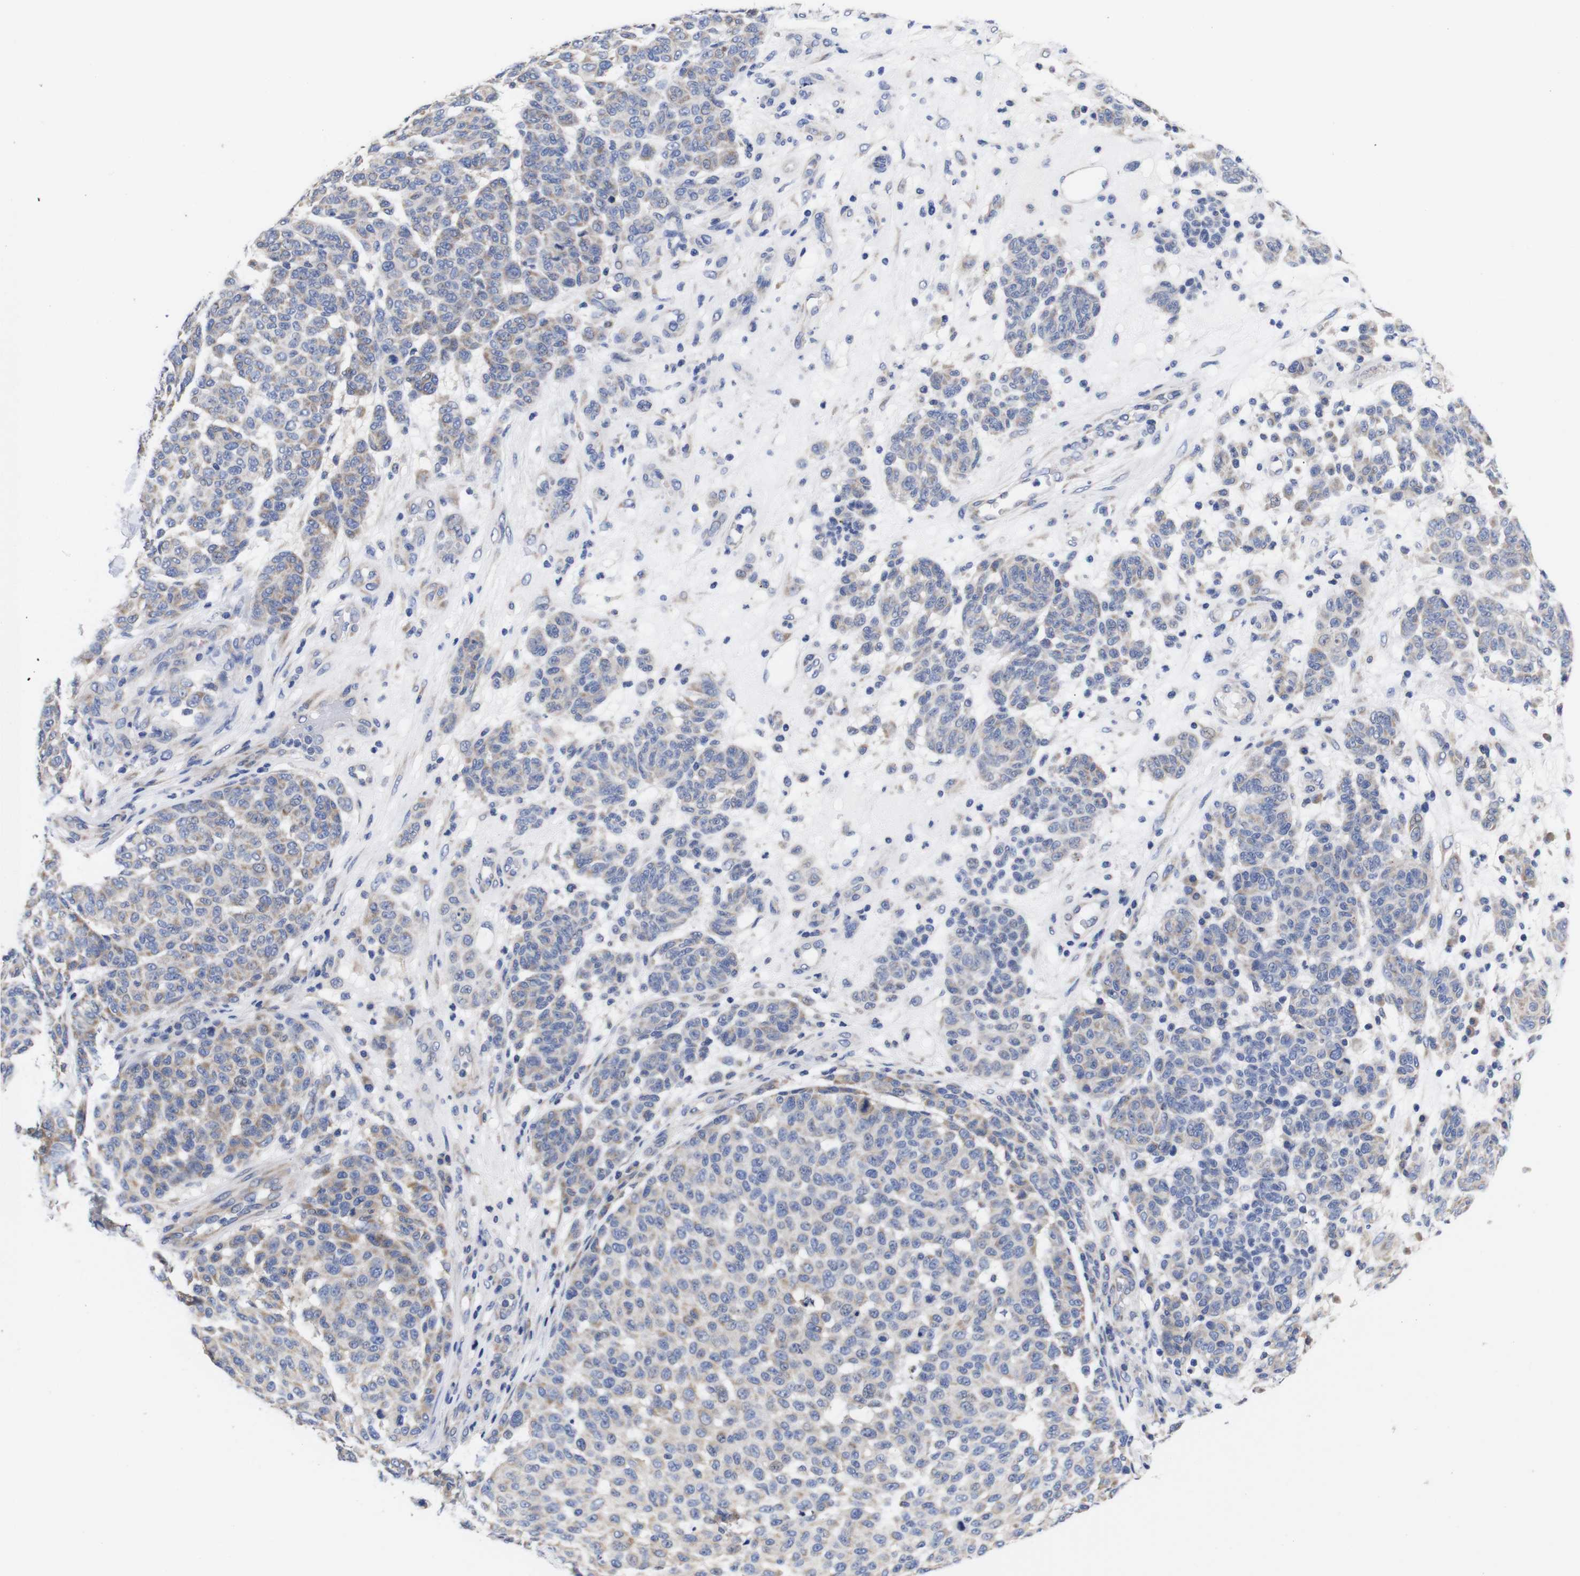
{"staining": {"intensity": "weak", "quantity": "25%-75%", "location": "cytoplasmic/membranous"}, "tissue": "melanoma", "cell_type": "Tumor cells", "image_type": "cancer", "snomed": [{"axis": "morphology", "description": "Malignant melanoma, NOS"}, {"axis": "topography", "description": "Skin"}], "caption": "Human melanoma stained for a protein (brown) displays weak cytoplasmic/membranous positive positivity in about 25%-75% of tumor cells.", "gene": "OPN3", "patient": {"sex": "male", "age": 59}}